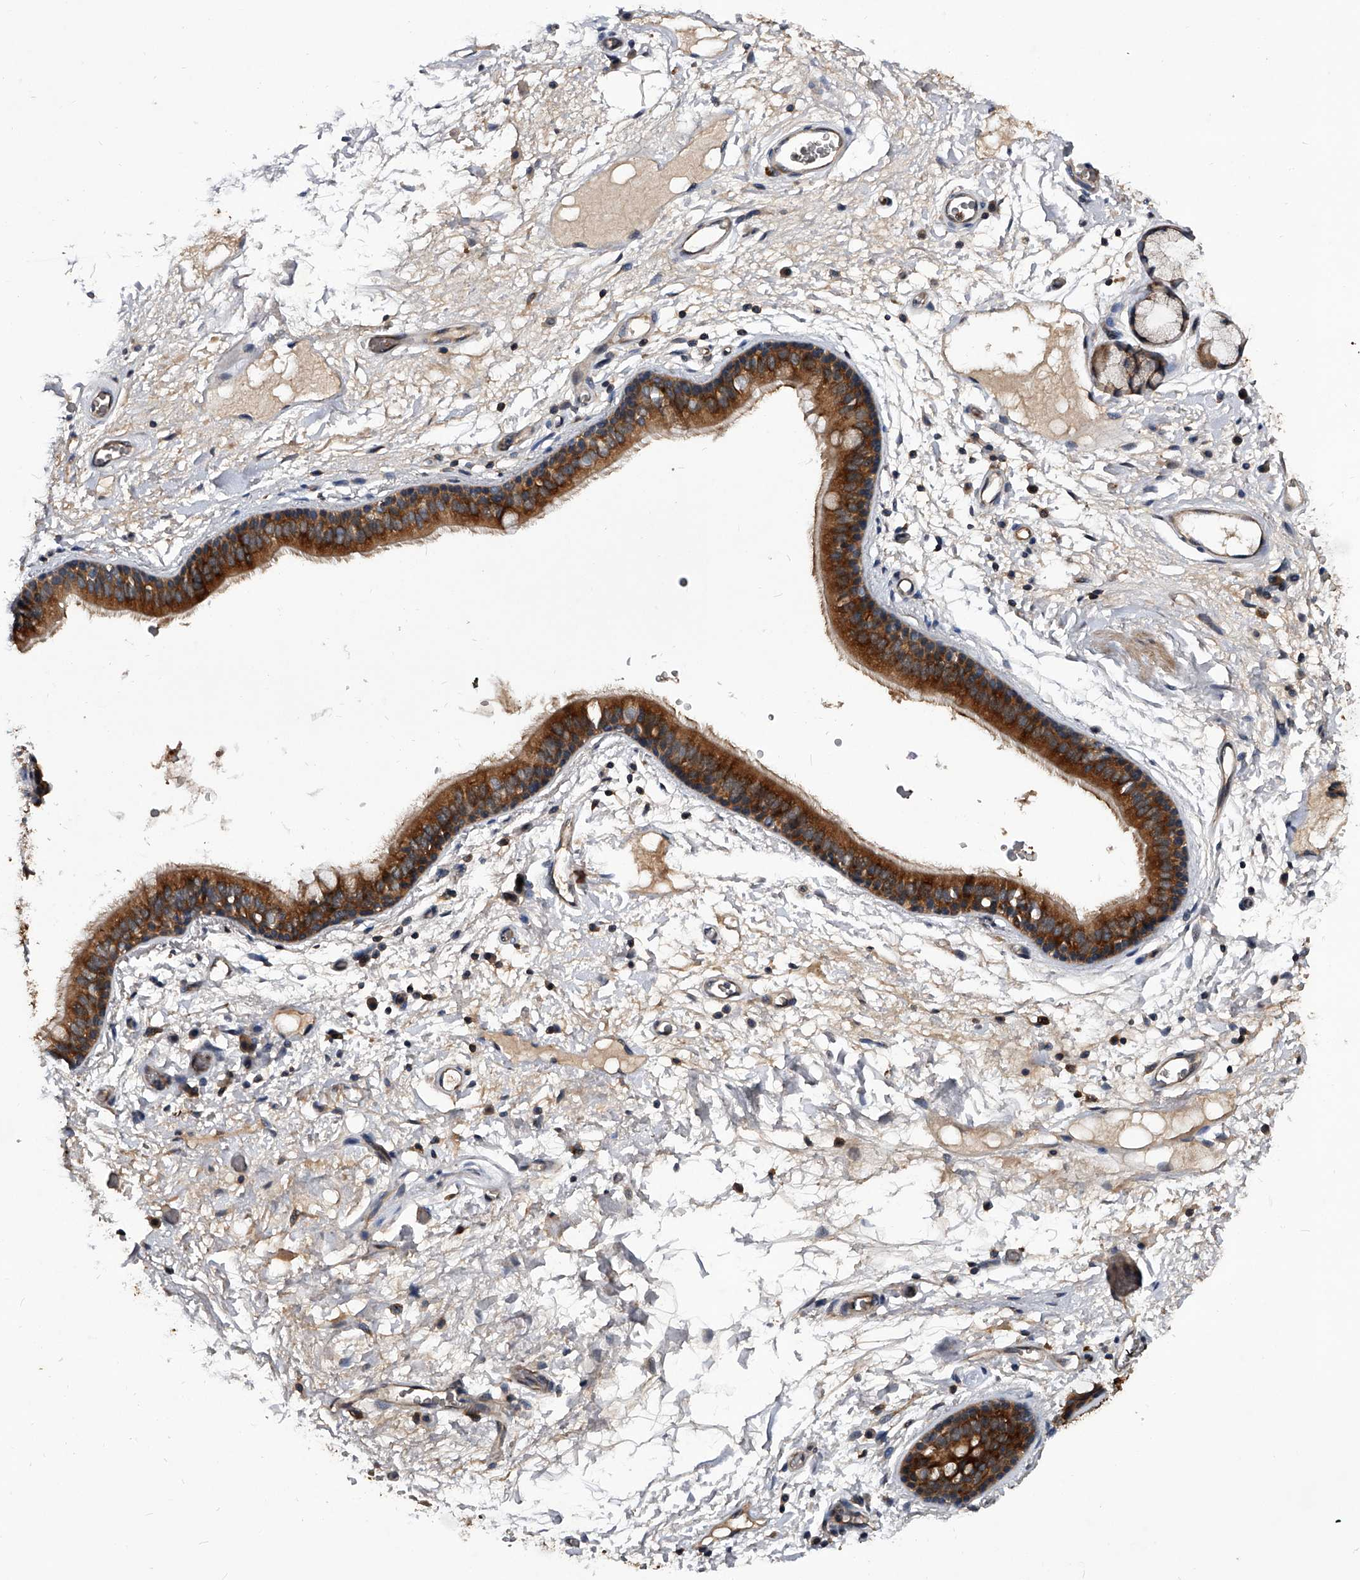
{"staining": {"intensity": "negative", "quantity": "none", "location": "none"}, "tissue": "adipose tissue", "cell_type": "Adipocytes", "image_type": "normal", "snomed": [{"axis": "morphology", "description": "Normal tissue, NOS"}, {"axis": "topography", "description": "Cartilage tissue"}], "caption": "High magnification brightfield microscopy of benign adipose tissue stained with DAB (3,3'-diaminobenzidine) (brown) and counterstained with hematoxylin (blue): adipocytes show no significant expression.", "gene": "ZNF30", "patient": {"sex": "female", "age": 63}}